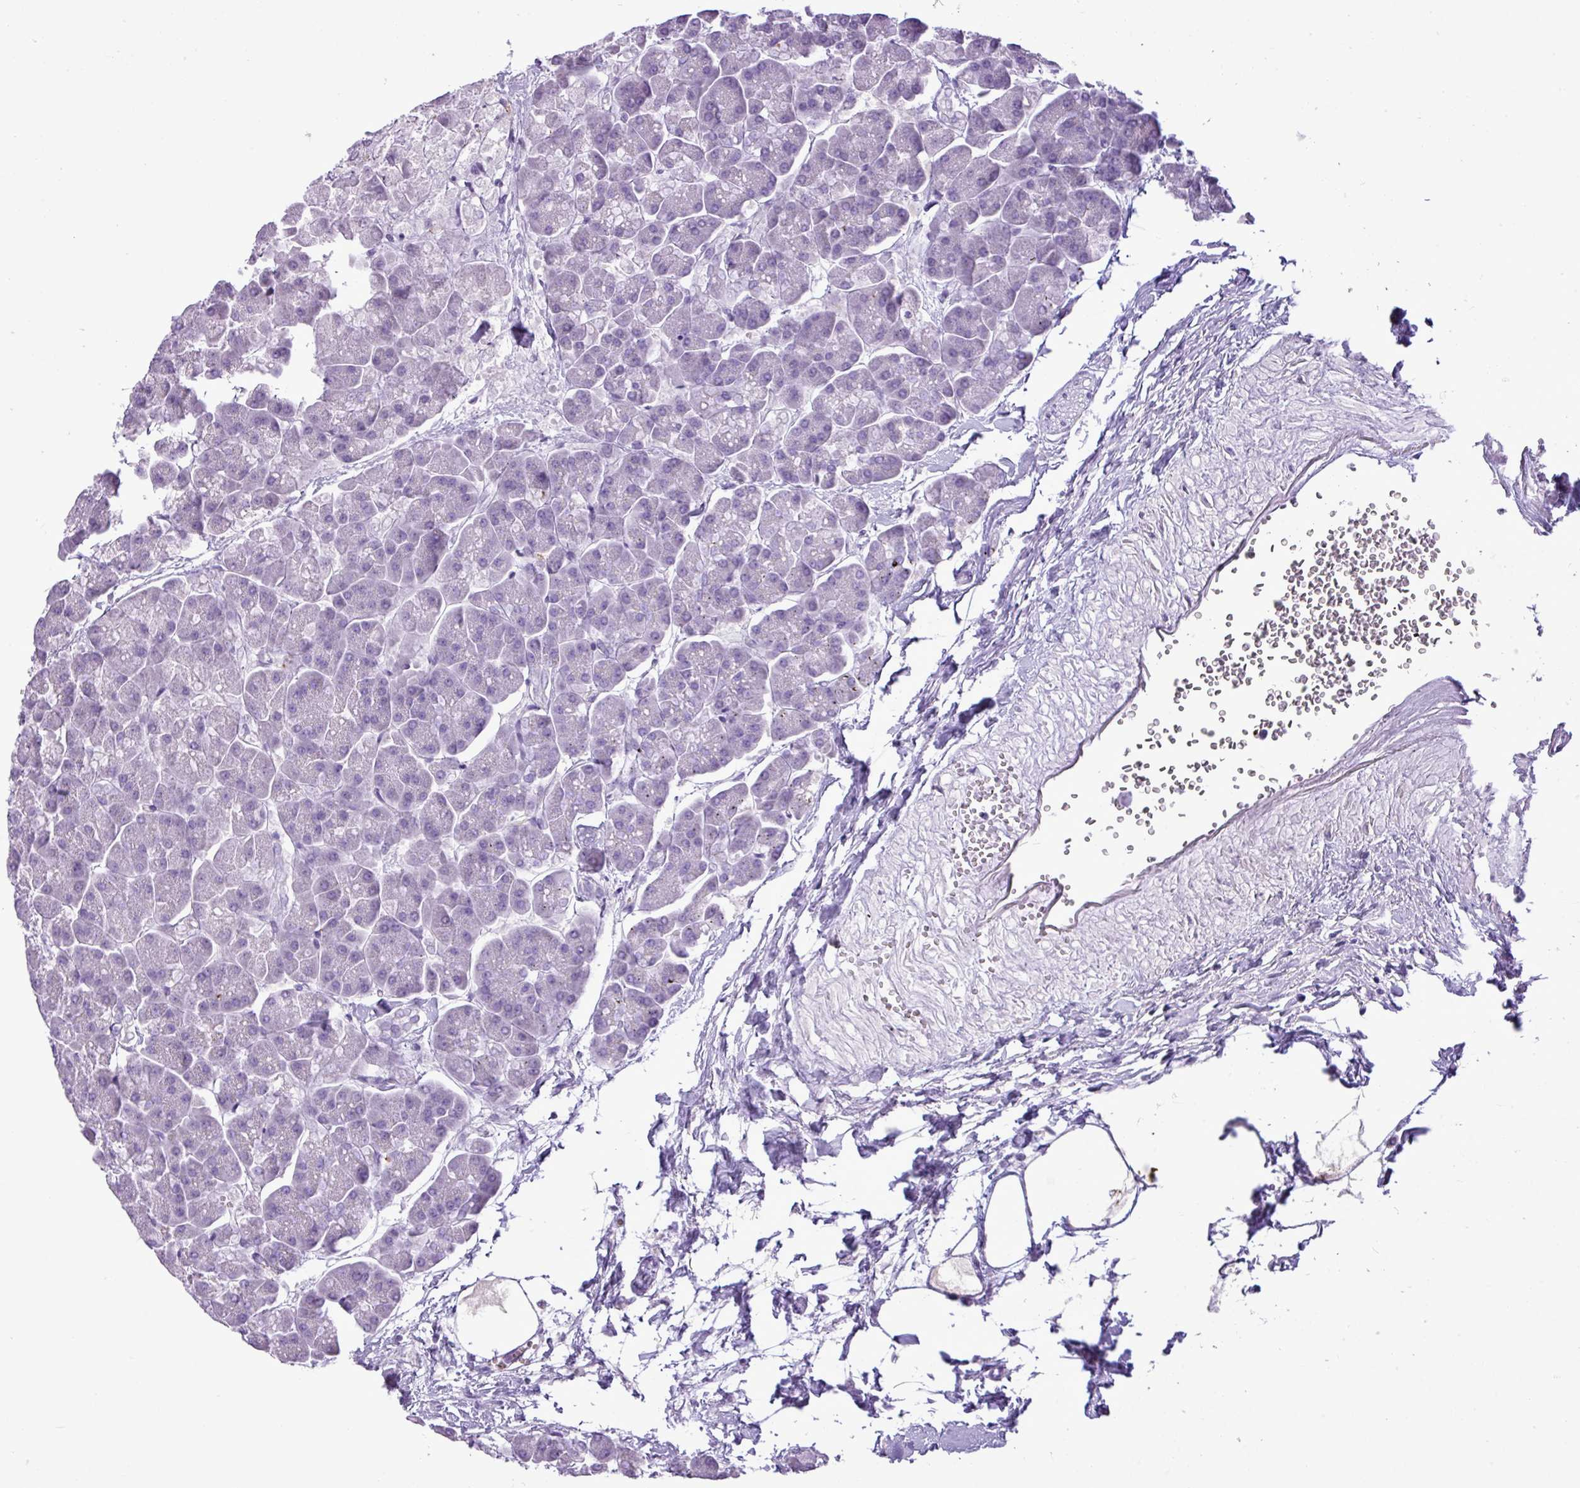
{"staining": {"intensity": "negative", "quantity": "none", "location": "none"}, "tissue": "pancreas", "cell_type": "Exocrine glandular cells", "image_type": "normal", "snomed": [{"axis": "morphology", "description": "Normal tissue, NOS"}, {"axis": "topography", "description": "Pancreas"}, {"axis": "topography", "description": "Peripheral nerve tissue"}], "caption": "Immunohistochemical staining of unremarkable pancreas demonstrates no significant staining in exocrine glandular cells.", "gene": "RBMXL2", "patient": {"sex": "male", "age": 54}}